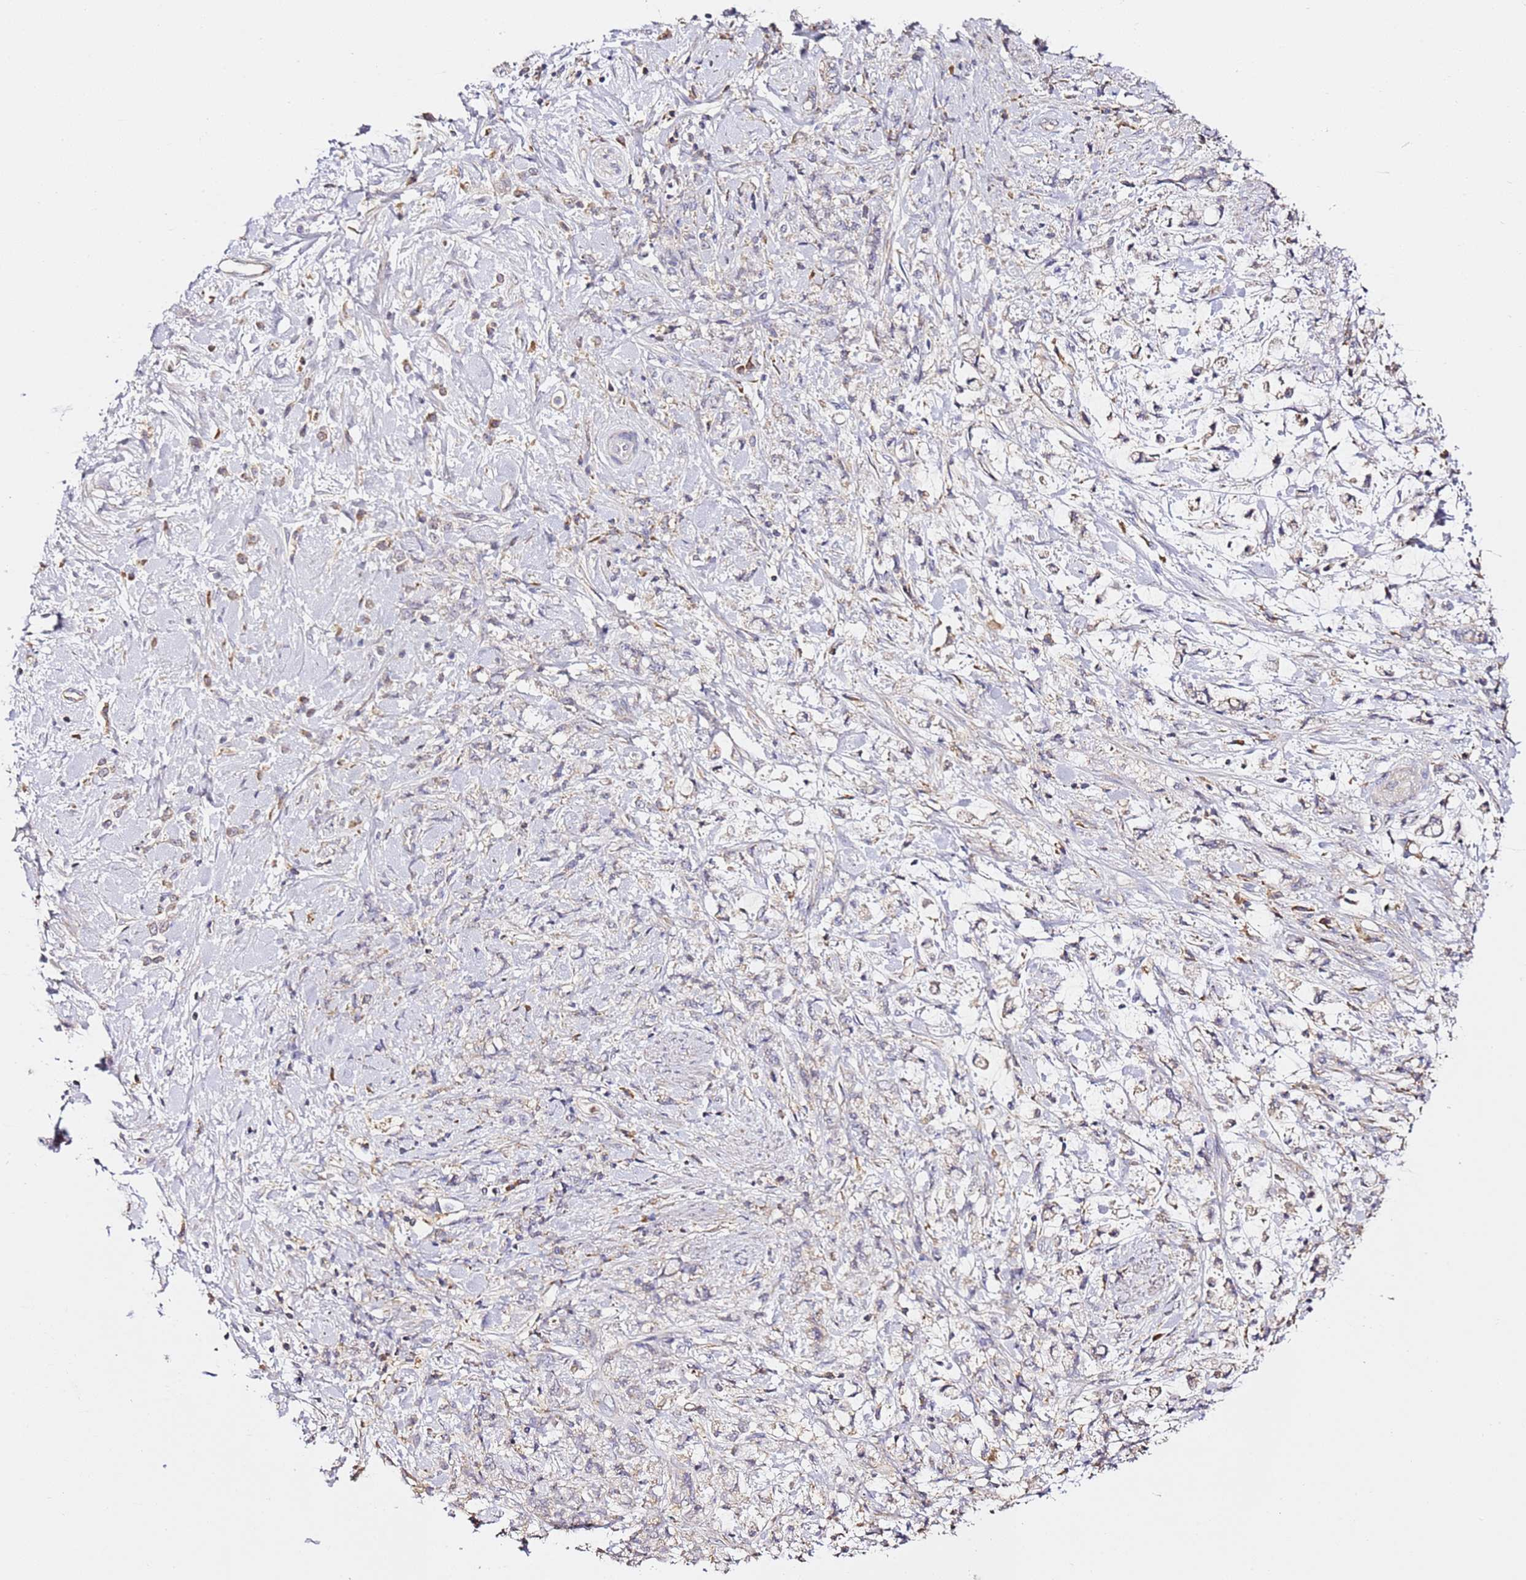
{"staining": {"intensity": "negative", "quantity": "none", "location": "none"}, "tissue": "stomach cancer", "cell_type": "Tumor cells", "image_type": "cancer", "snomed": [{"axis": "morphology", "description": "Adenocarcinoma, NOS"}, {"axis": "topography", "description": "Stomach"}], "caption": "The photomicrograph displays no significant positivity in tumor cells of stomach adenocarcinoma.", "gene": "OR2B11", "patient": {"sex": "female", "age": 60}}